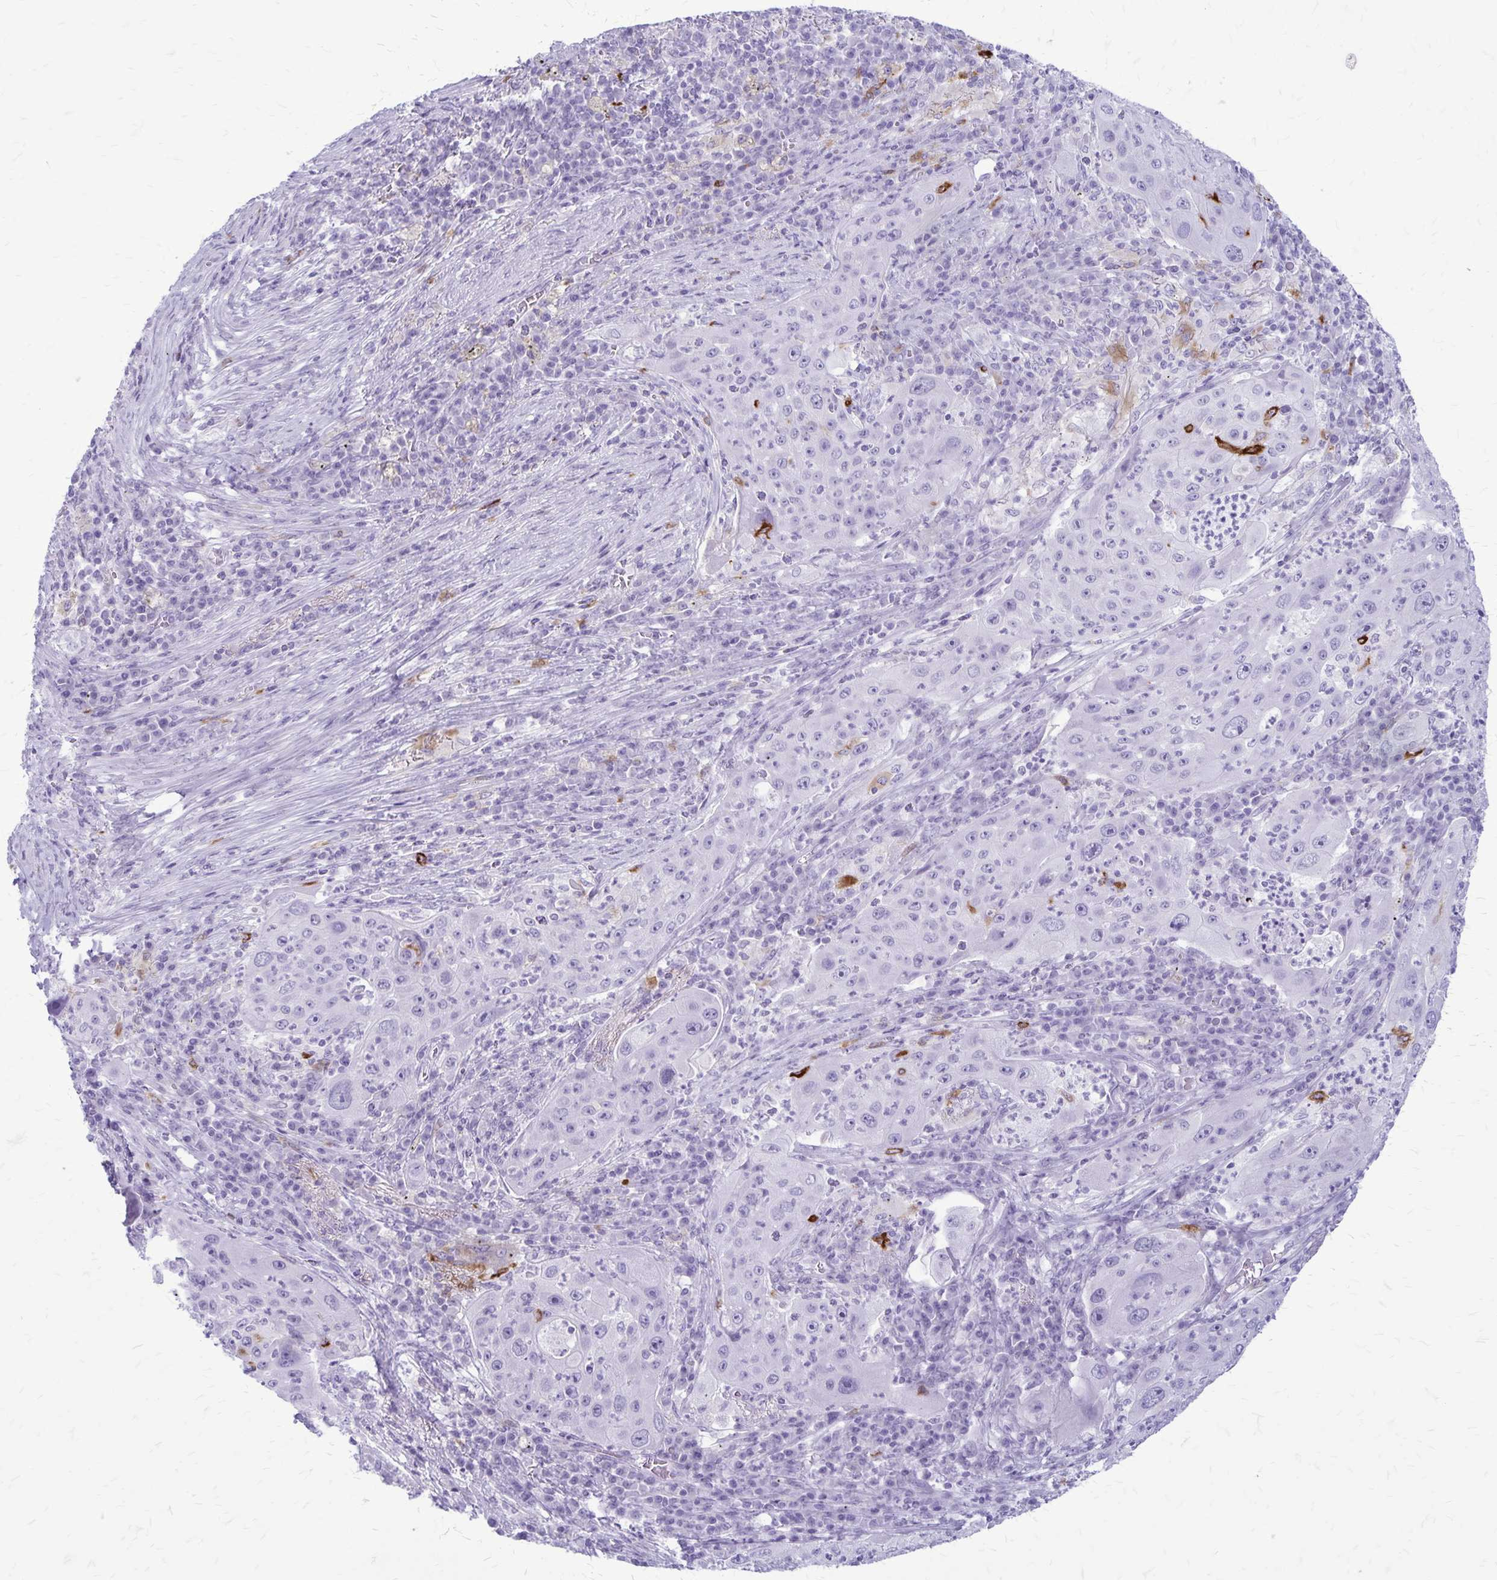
{"staining": {"intensity": "negative", "quantity": "none", "location": "none"}, "tissue": "lung cancer", "cell_type": "Tumor cells", "image_type": "cancer", "snomed": [{"axis": "morphology", "description": "Squamous cell carcinoma, NOS"}, {"axis": "topography", "description": "Lung"}], "caption": "Tumor cells show no significant expression in lung cancer.", "gene": "RTN1", "patient": {"sex": "female", "age": 59}}